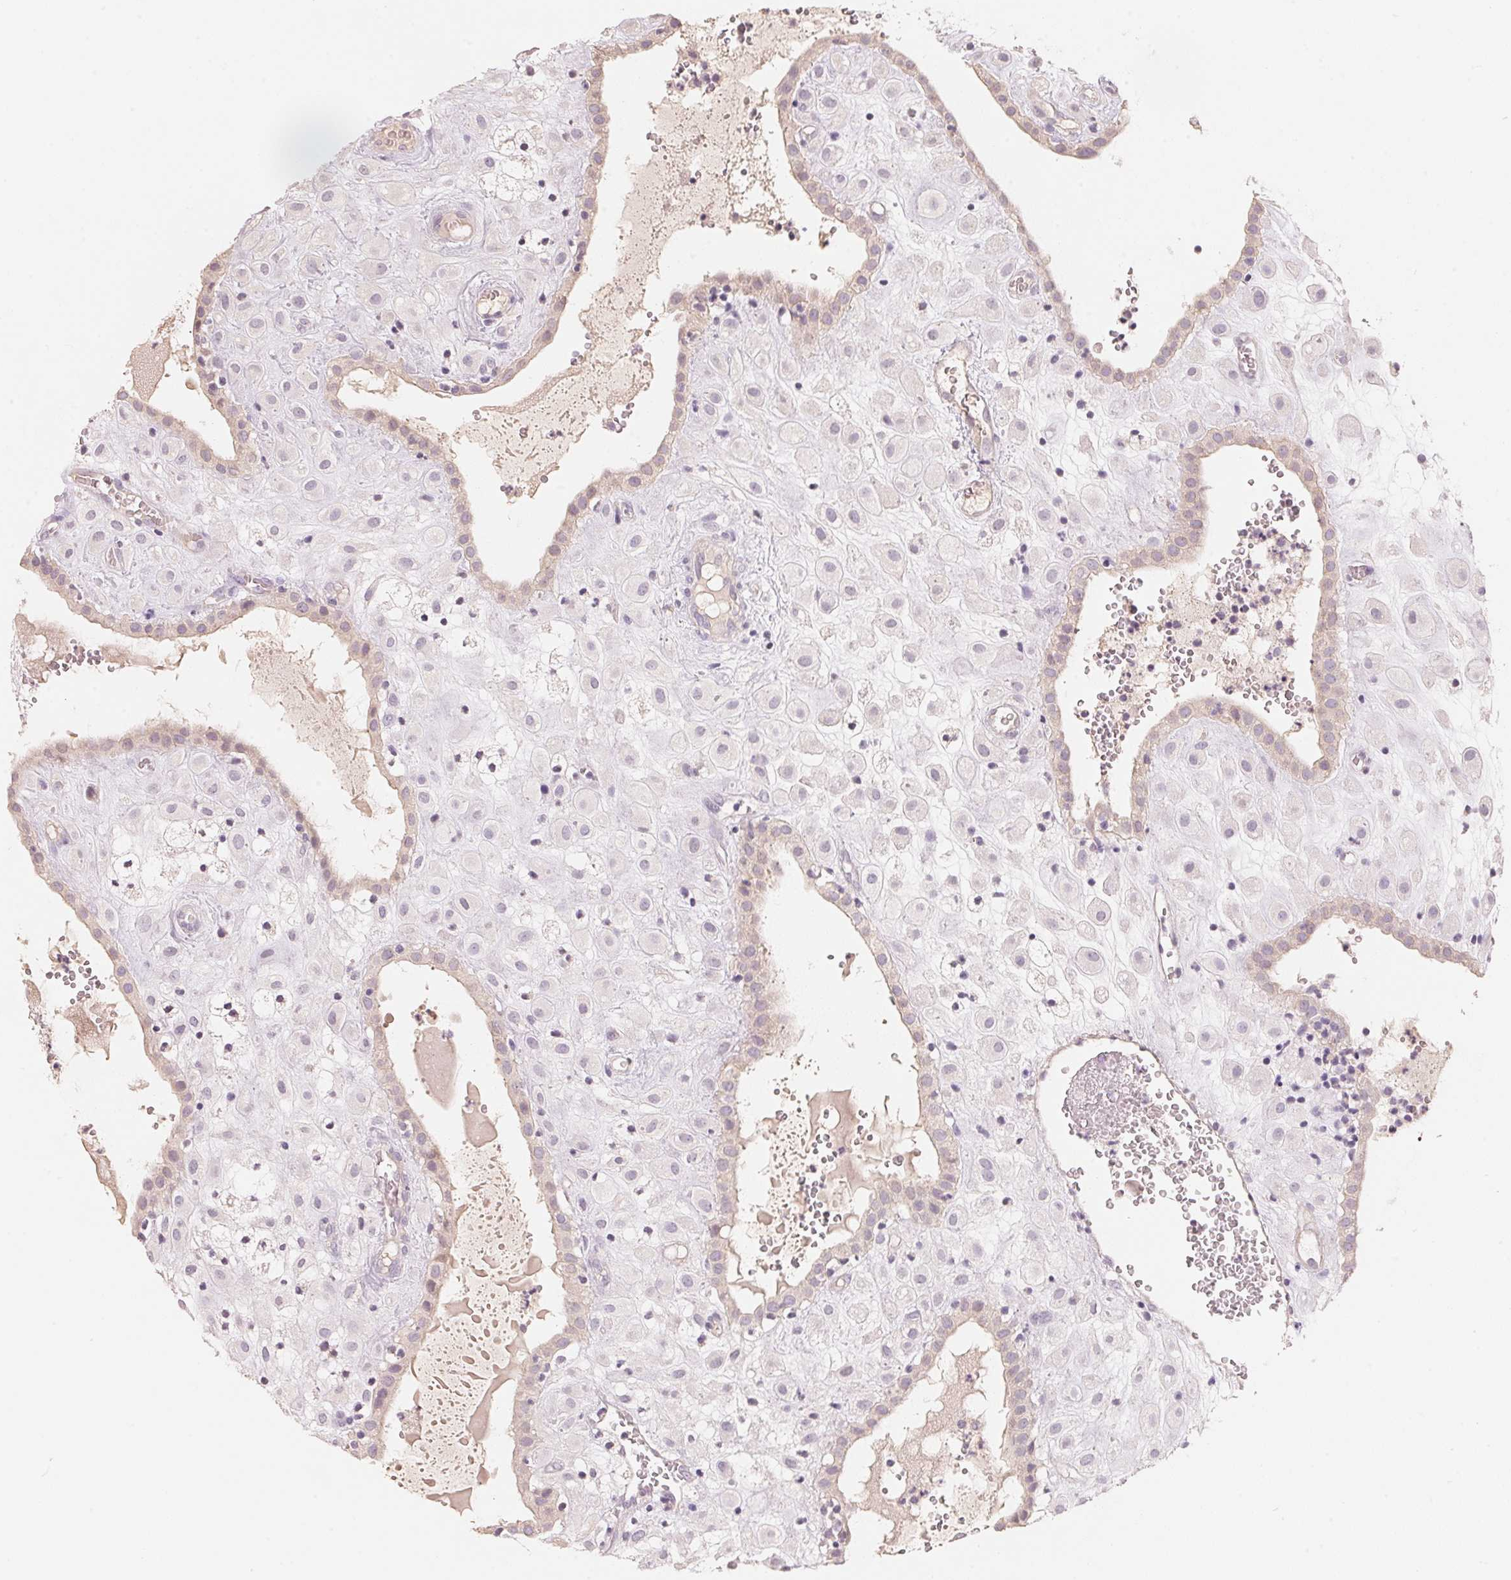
{"staining": {"intensity": "negative", "quantity": "none", "location": "none"}, "tissue": "placenta", "cell_type": "Decidual cells", "image_type": "normal", "snomed": [{"axis": "morphology", "description": "Normal tissue, NOS"}, {"axis": "topography", "description": "Placenta"}], "caption": "Placenta stained for a protein using immunohistochemistry exhibits no positivity decidual cells.", "gene": "TP53AIP1", "patient": {"sex": "female", "age": 24}}